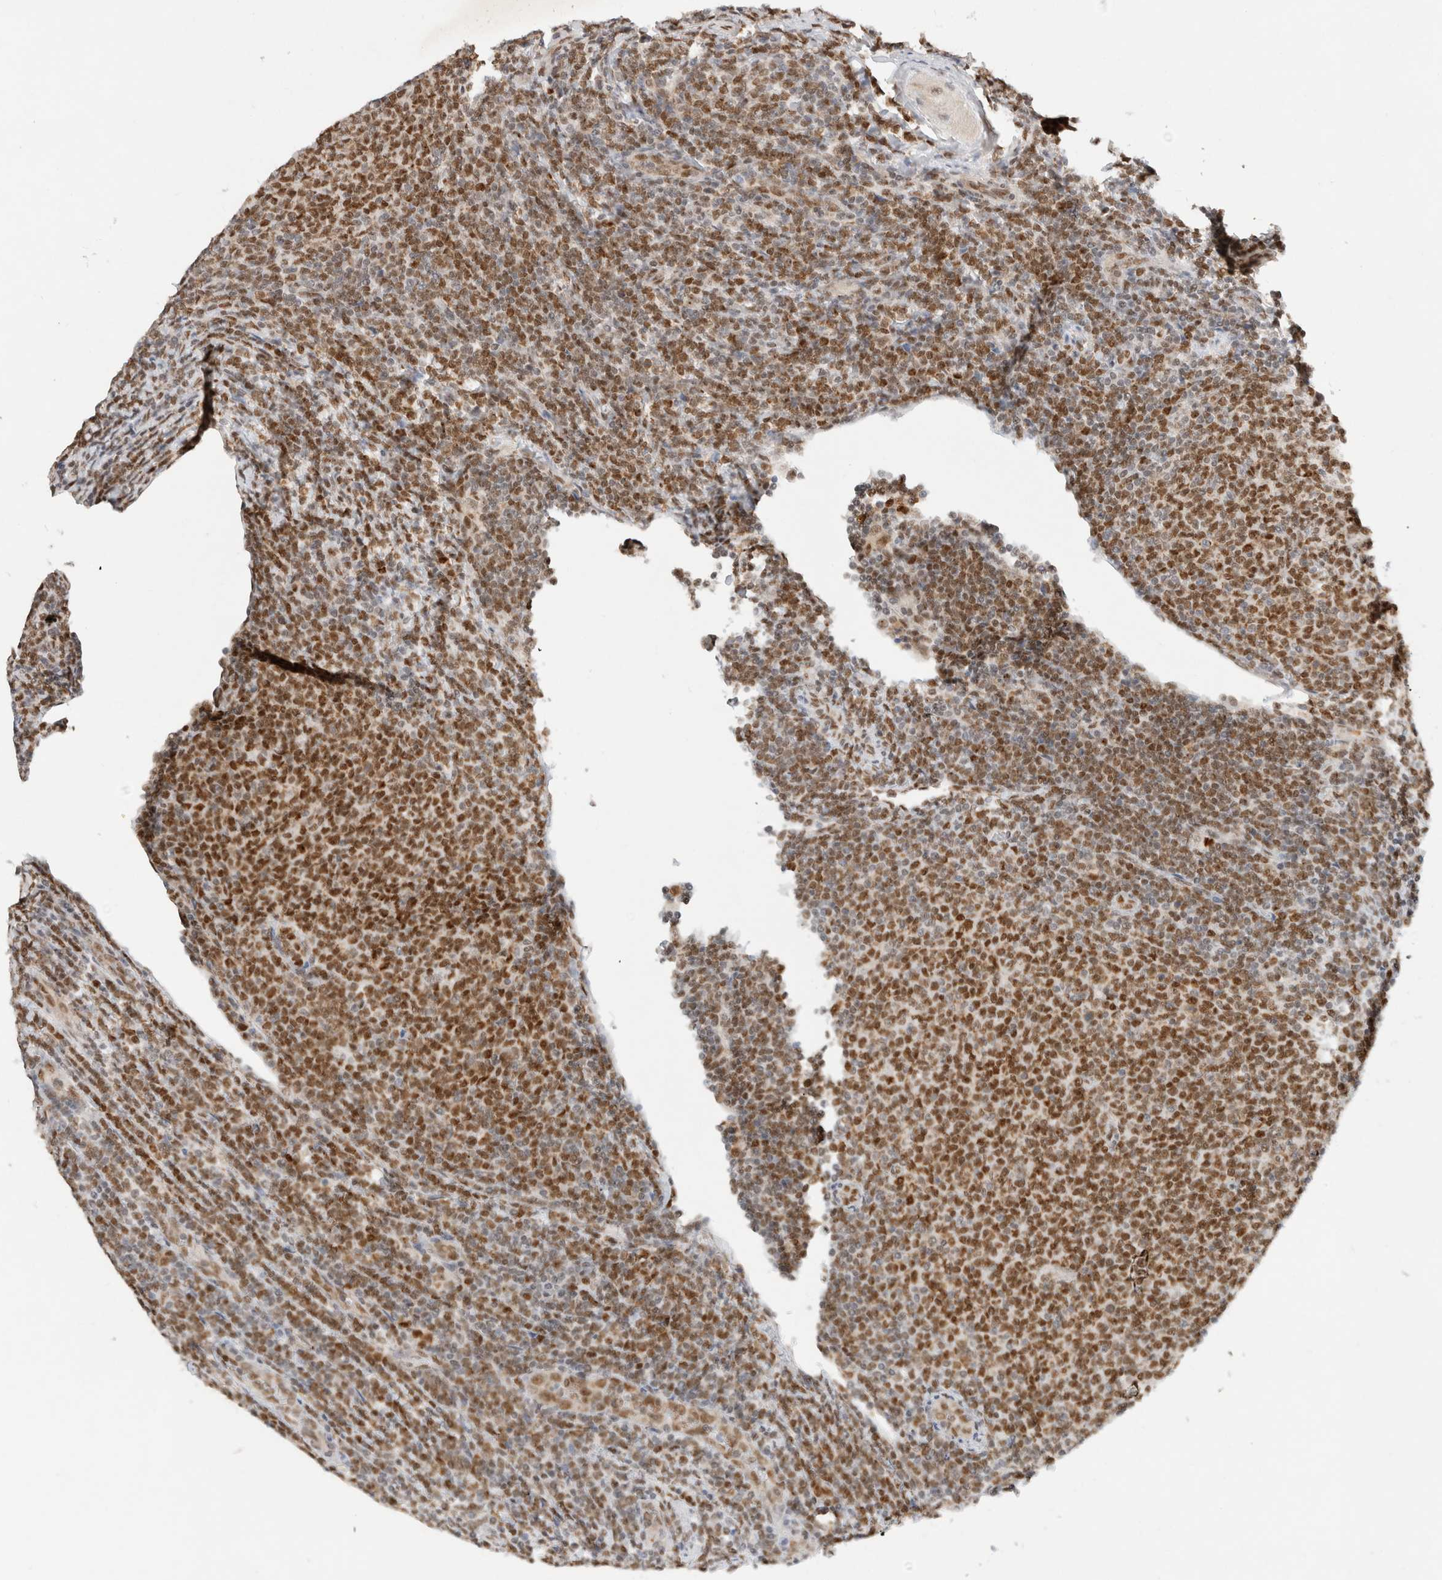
{"staining": {"intensity": "moderate", "quantity": ">75%", "location": "nuclear"}, "tissue": "lymphoma", "cell_type": "Tumor cells", "image_type": "cancer", "snomed": [{"axis": "morphology", "description": "Malignant lymphoma, non-Hodgkin's type, Low grade"}, {"axis": "topography", "description": "Lymph node"}], "caption": "About >75% of tumor cells in human low-grade malignant lymphoma, non-Hodgkin's type reveal moderate nuclear protein positivity as visualized by brown immunohistochemical staining.", "gene": "GTF2I", "patient": {"sex": "male", "age": 66}}